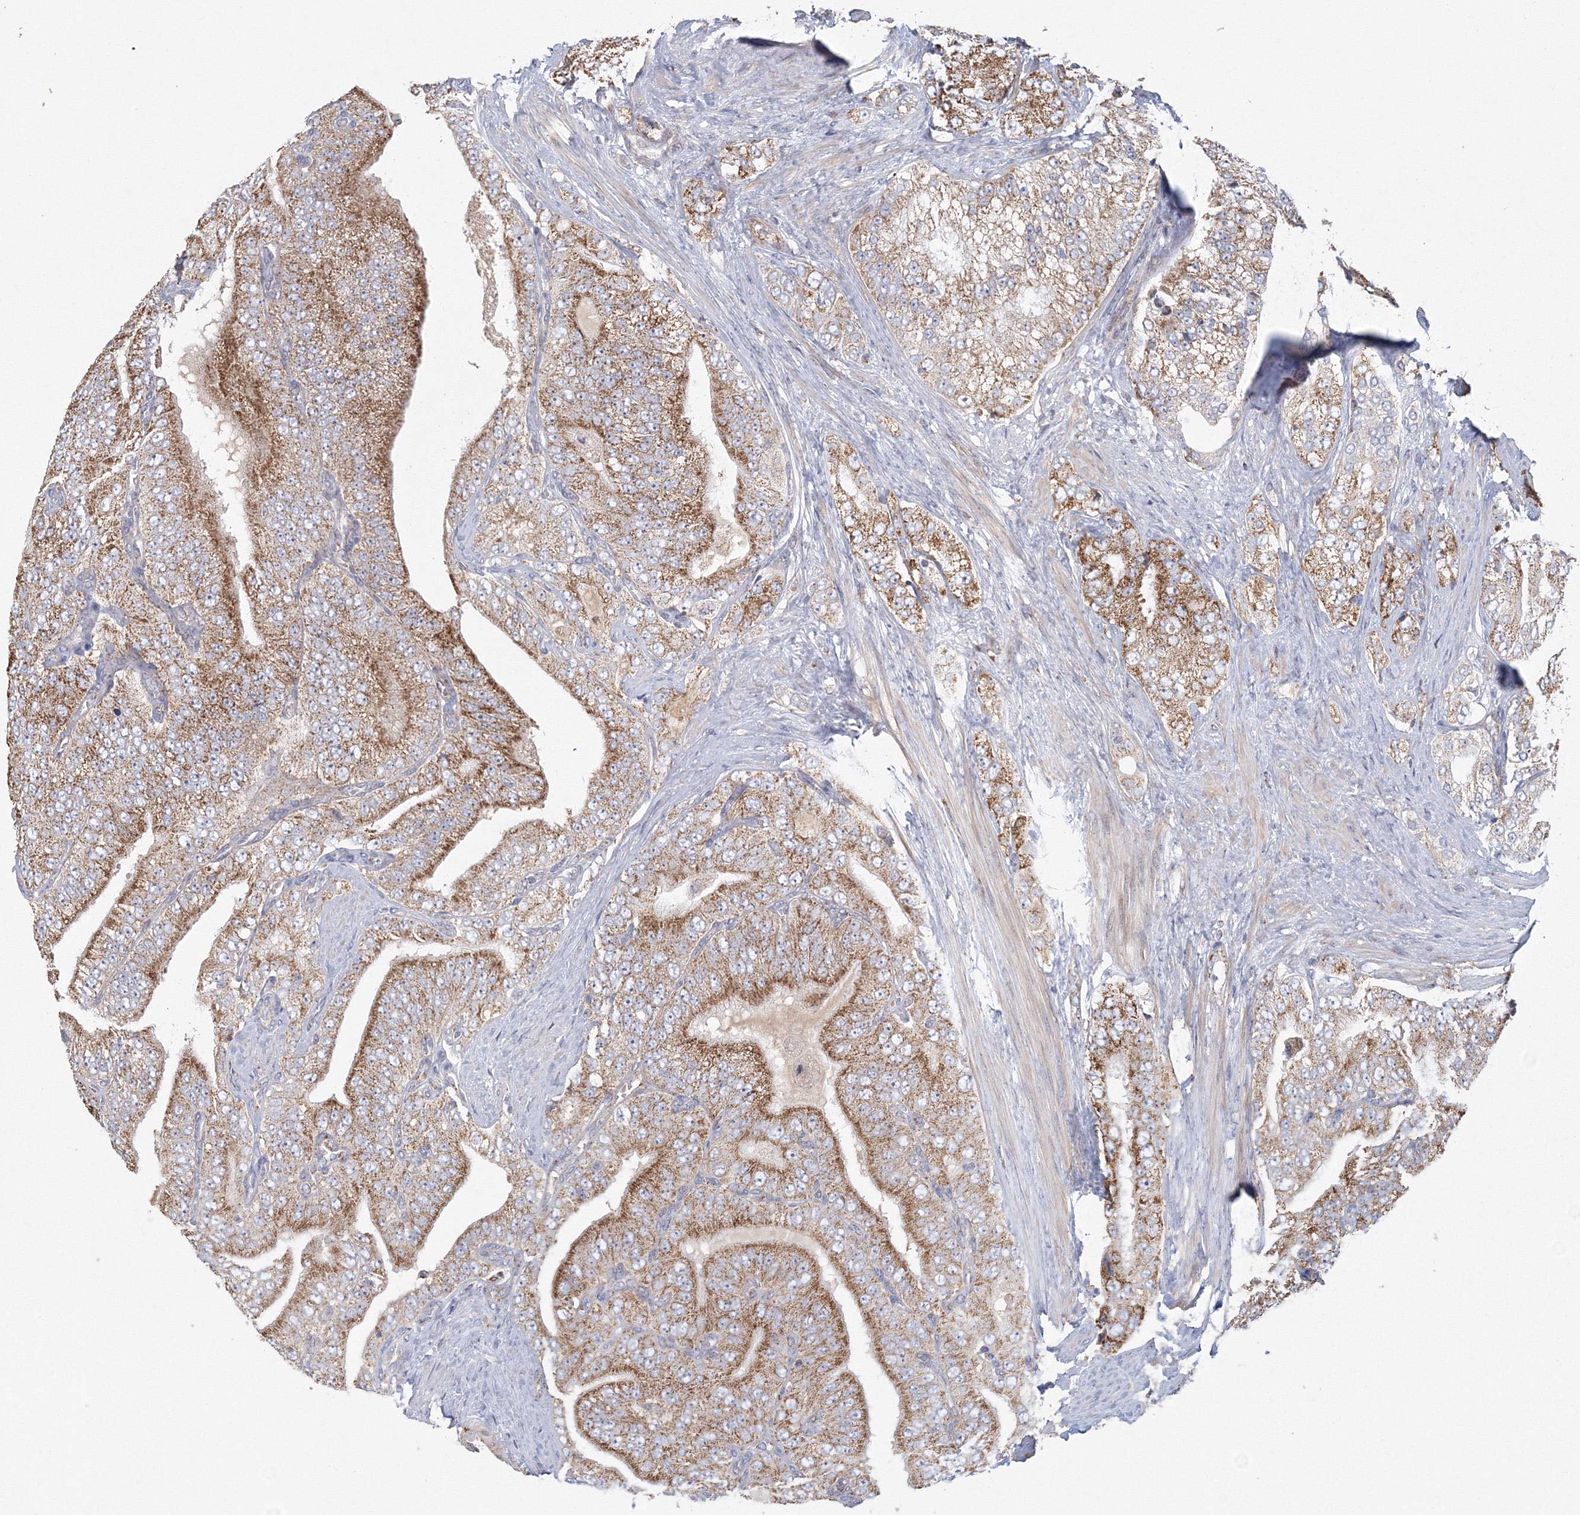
{"staining": {"intensity": "moderate", "quantity": ">75%", "location": "cytoplasmic/membranous"}, "tissue": "prostate cancer", "cell_type": "Tumor cells", "image_type": "cancer", "snomed": [{"axis": "morphology", "description": "Adenocarcinoma, High grade"}, {"axis": "topography", "description": "Prostate"}], "caption": "Immunohistochemical staining of prostate cancer reveals medium levels of moderate cytoplasmic/membranous positivity in approximately >75% of tumor cells.", "gene": "GRPEL1", "patient": {"sex": "male", "age": 58}}